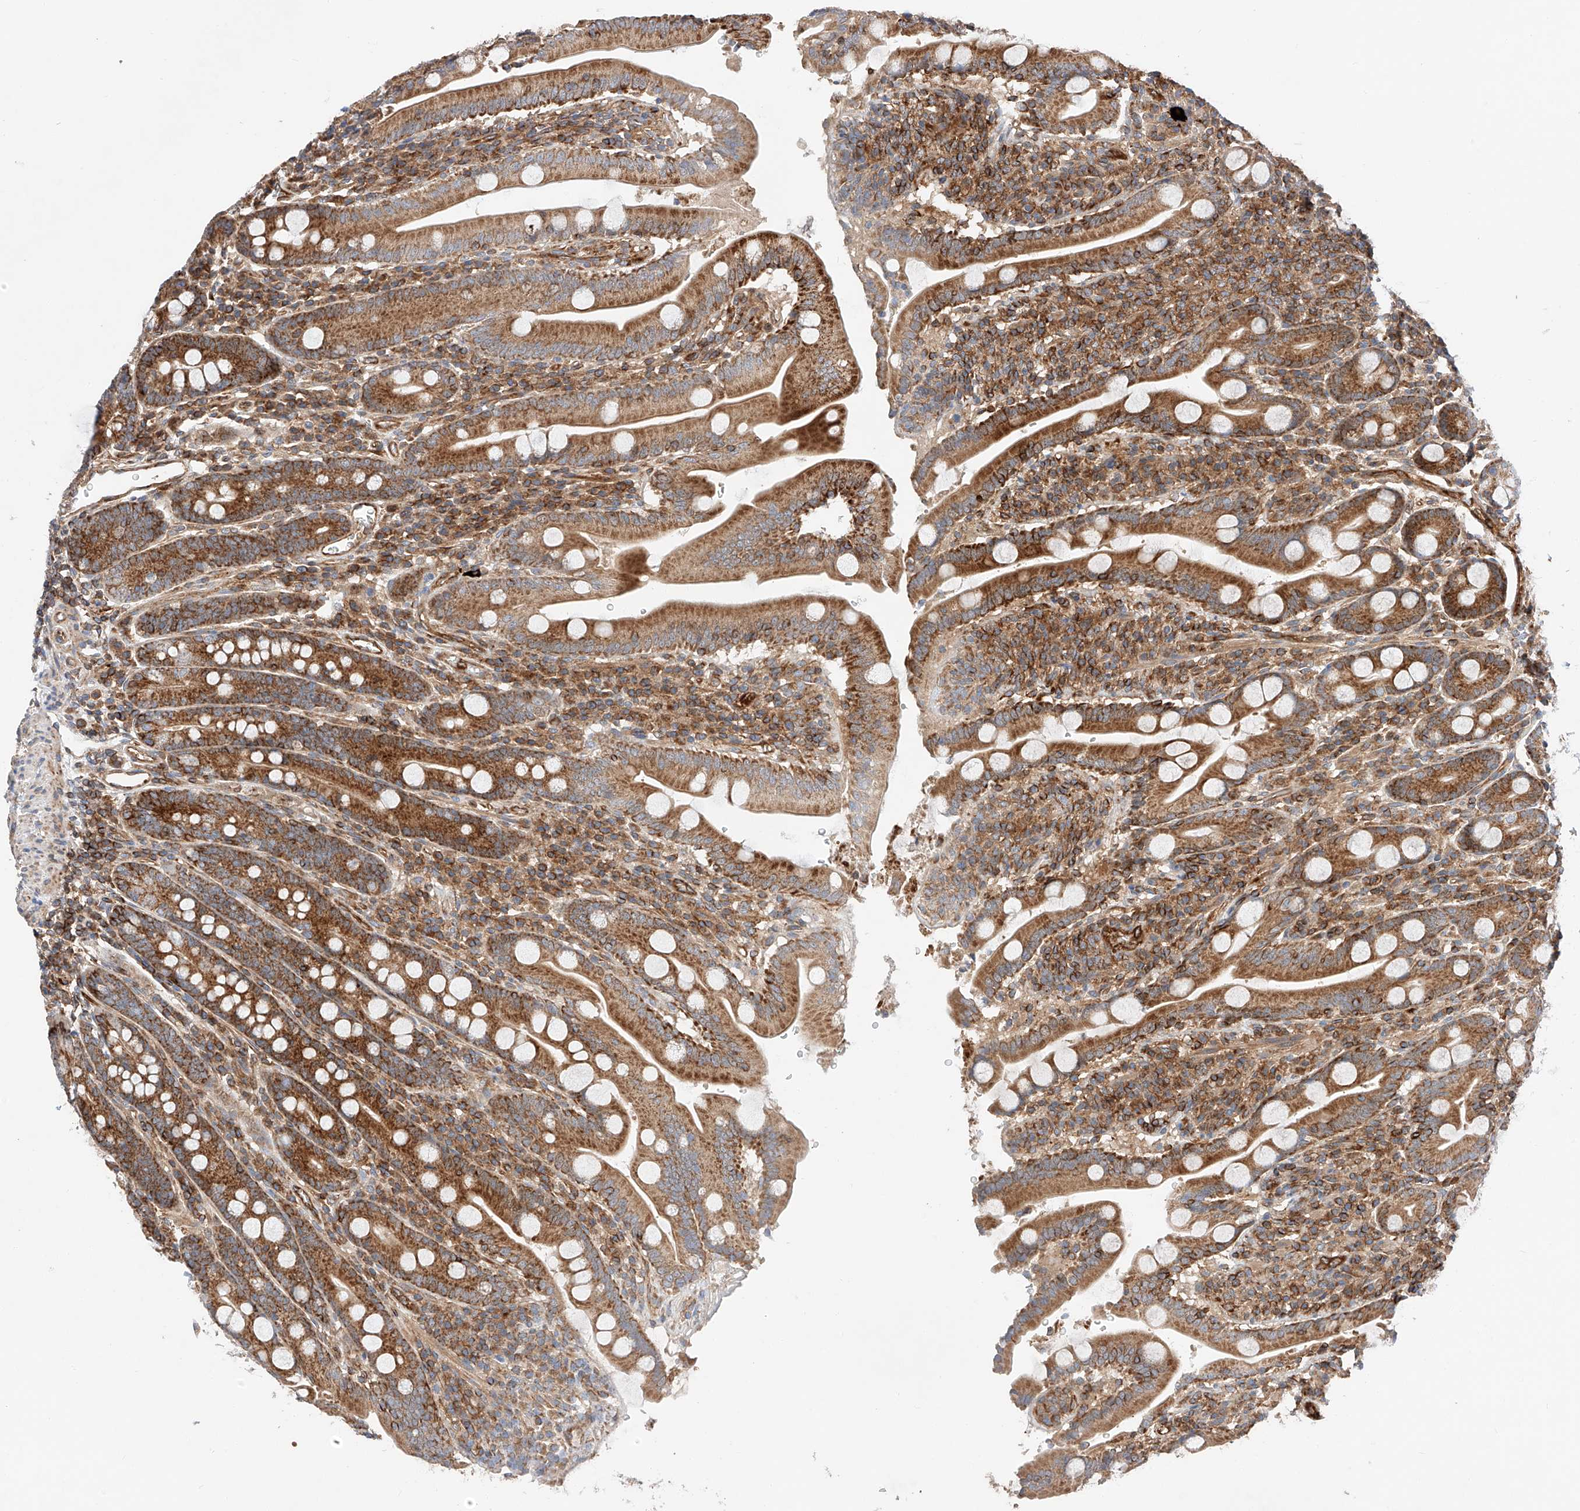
{"staining": {"intensity": "moderate", "quantity": ">75%", "location": "cytoplasmic/membranous"}, "tissue": "duodenum", "cell_type": "Glandular cells", "image_type": "normal", "snomed": [{"axis": "morphology", "description": "Normal tissue, NOS"}, {"axis": "topography", "description": "Duodenum"}], "caption": "Immunohistochemistry staining of unremarkable duodenum, which shows medium levels of moderate cytoplasmic/membranous staining in approximately >75% of glandular cells indicating moderate cytoplasmic/membranous protein expression. The staining was performed using DAB (3,3'-diaminobenzidine) (brown) for protein detection and nuclei were counterstained in hematoxylin (blue).", "gene": "NR1D1", "patient": {"sex": "male", "age": 35}}